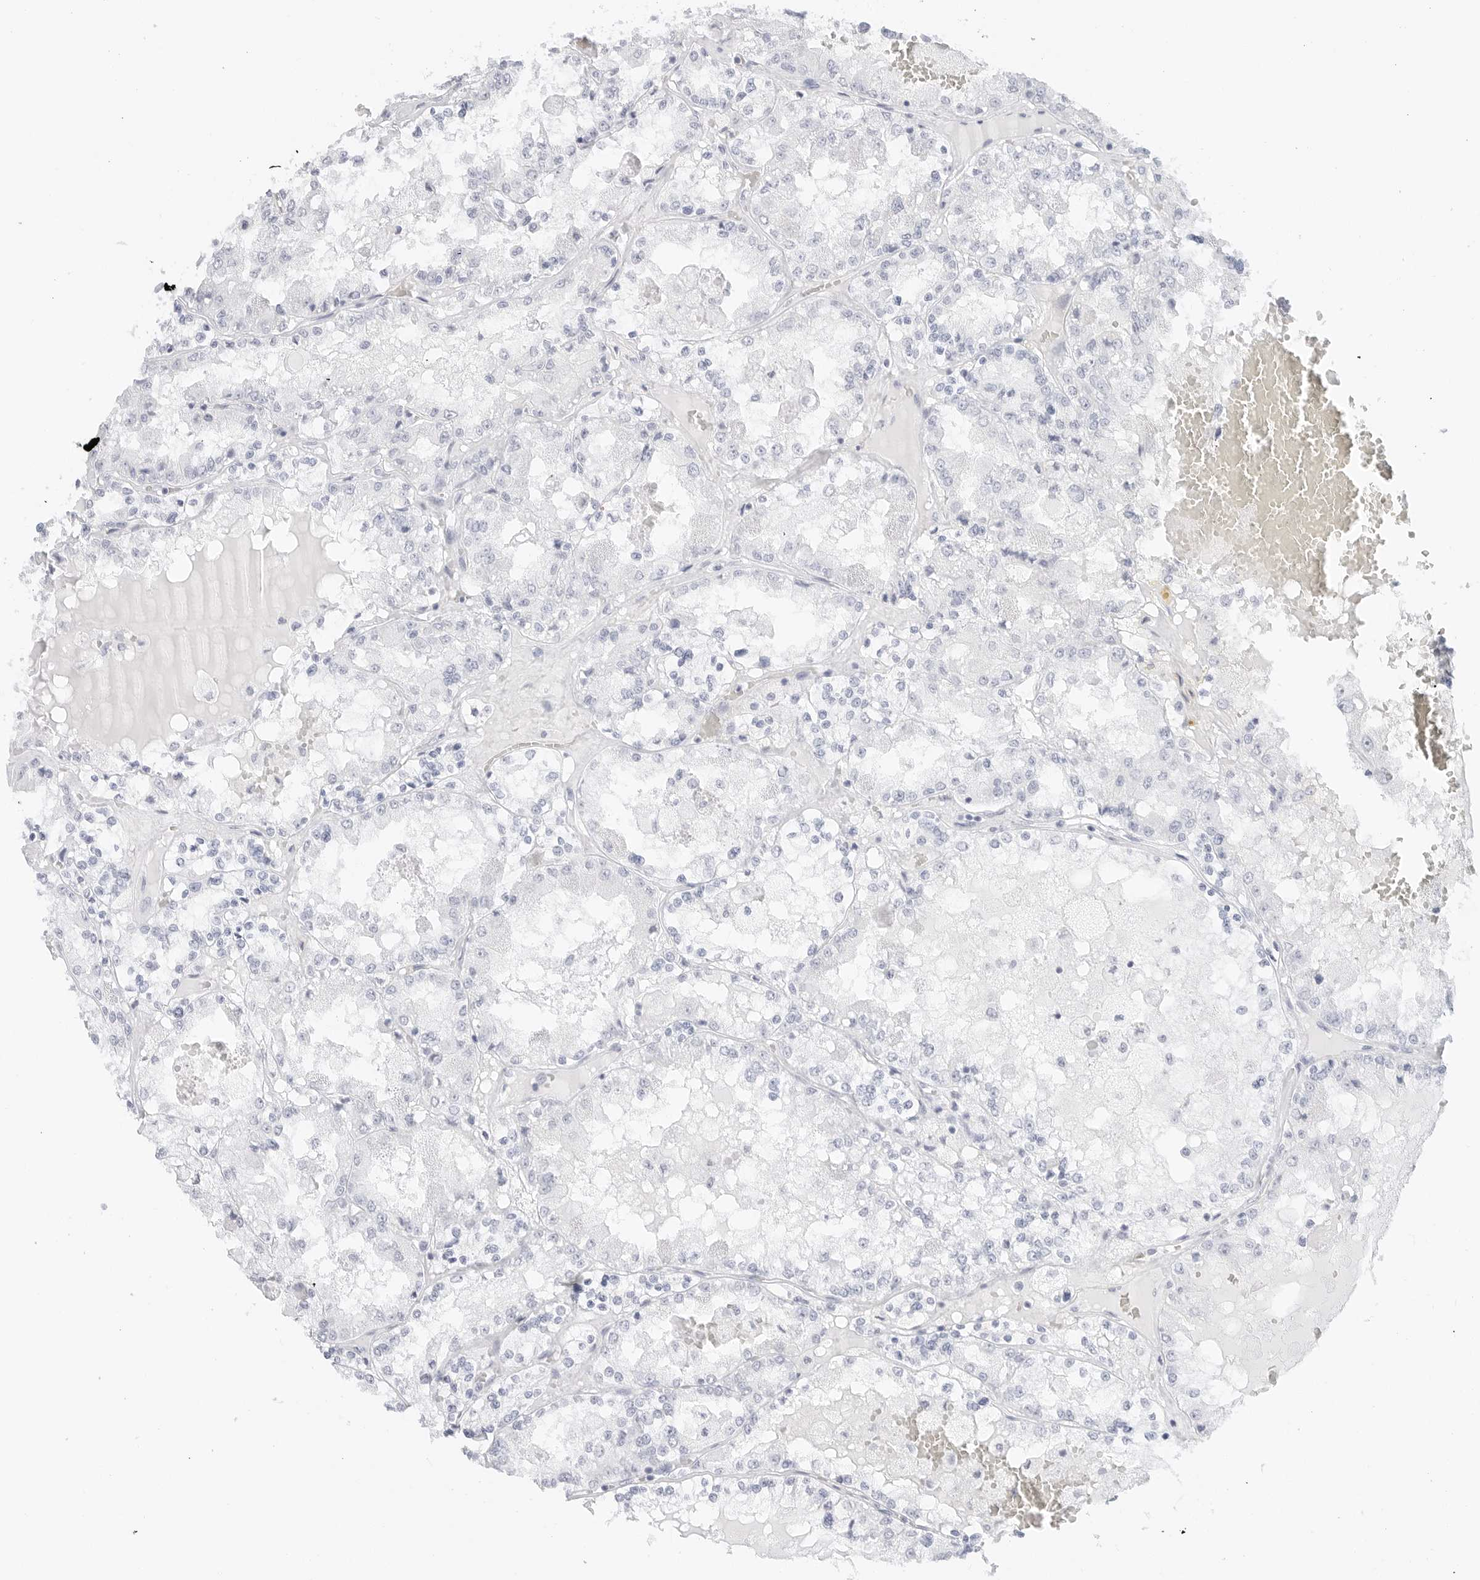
{"staining": {"intensity": "negative", "quantity": "none", "location": "none"}, "tissue": "renal cancer", "cell_type": "Tumor cells", "image_type": "cancer", "snomed": [{"axis": "morphology", "description": "Adenocarcinoma, NOS"}, {"axis": "topography", "description": "Kidney"}], "caption": "Renal cancer (adenocarcinoma) stained for a protein using IHC exhibits no positivity tumor cells.", "gene": "TFF2", "patient": {"sex": "female", "age": 56}}